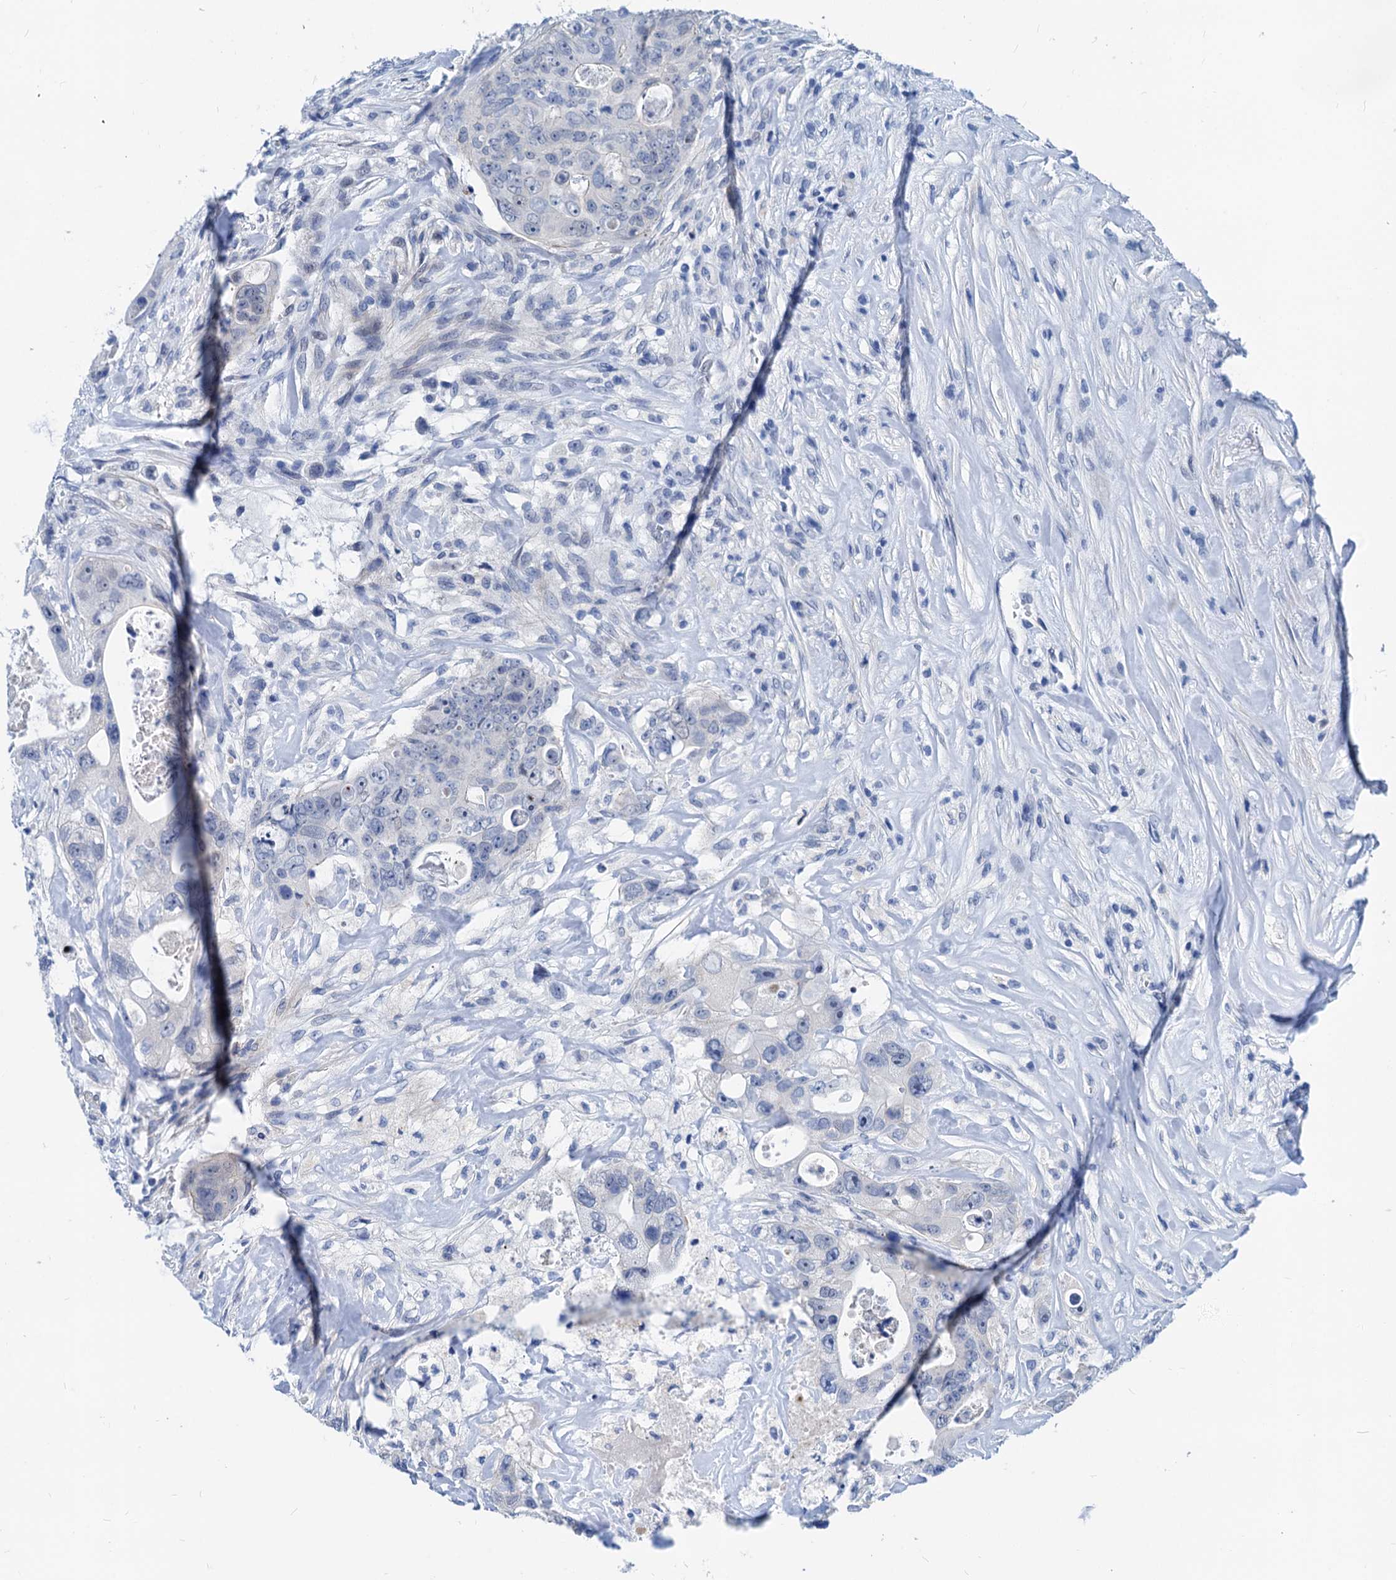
{"staining": {"intensity": "negative", "quantity": "none", "location": "none"}, "tissue": "colorectal cancer", "cell_type": "Tumor cells", "image_type": "cancer", "snomed": [{"axis": "morphology", "description": "Adenocarcinoma, NOS"}, {"axis": "topography", "description": "Colon"}], "caption": "IHC of colorectal cancer (adenocarcinoma) shows no expression in tumor cells. (DAB IHC, high magnification).", "gene": "HSF2", "patient": {"sex": "female", "age": 46}}